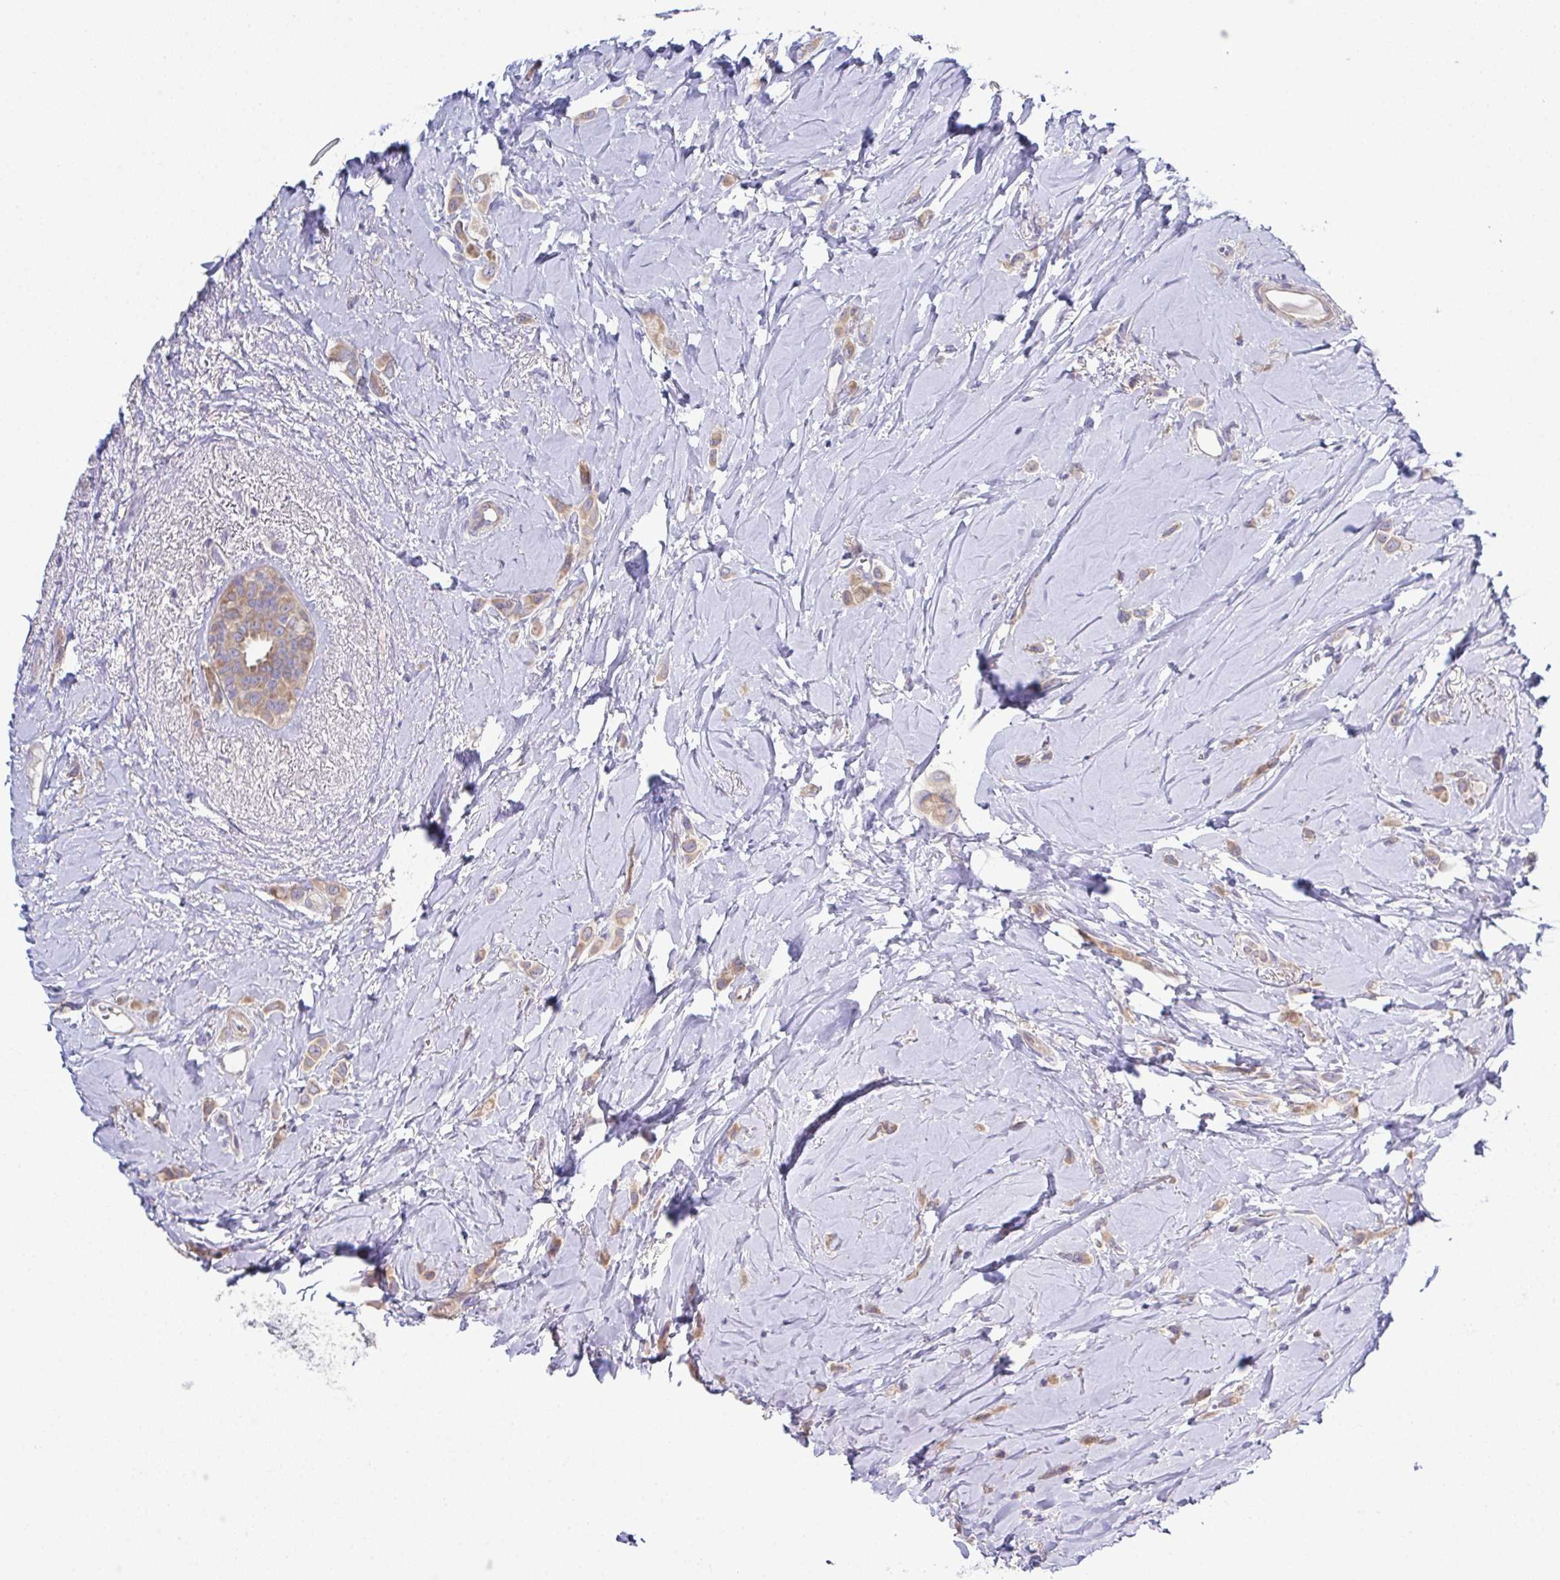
{"staining": {"intensity": "weak", "quantity": ">75%", "location": "cytoplasmic/membranous"}, "tissue": "breast cancer", "cell_type": "Tumor cells", "image_type": "cancer", "snomed": [{"axis": "morphology", "description": "Lobular carcinoma"}, {"axis": "topography", "description": "Breast"}], "caption": "Brown immunohistochemical staining in human breast cancer displays weak cytoplasmic/membranous staining in about >75% of tumor cells.", "gene": "CFAP97D1", "patient": {"sex": "female", "age": 66}}